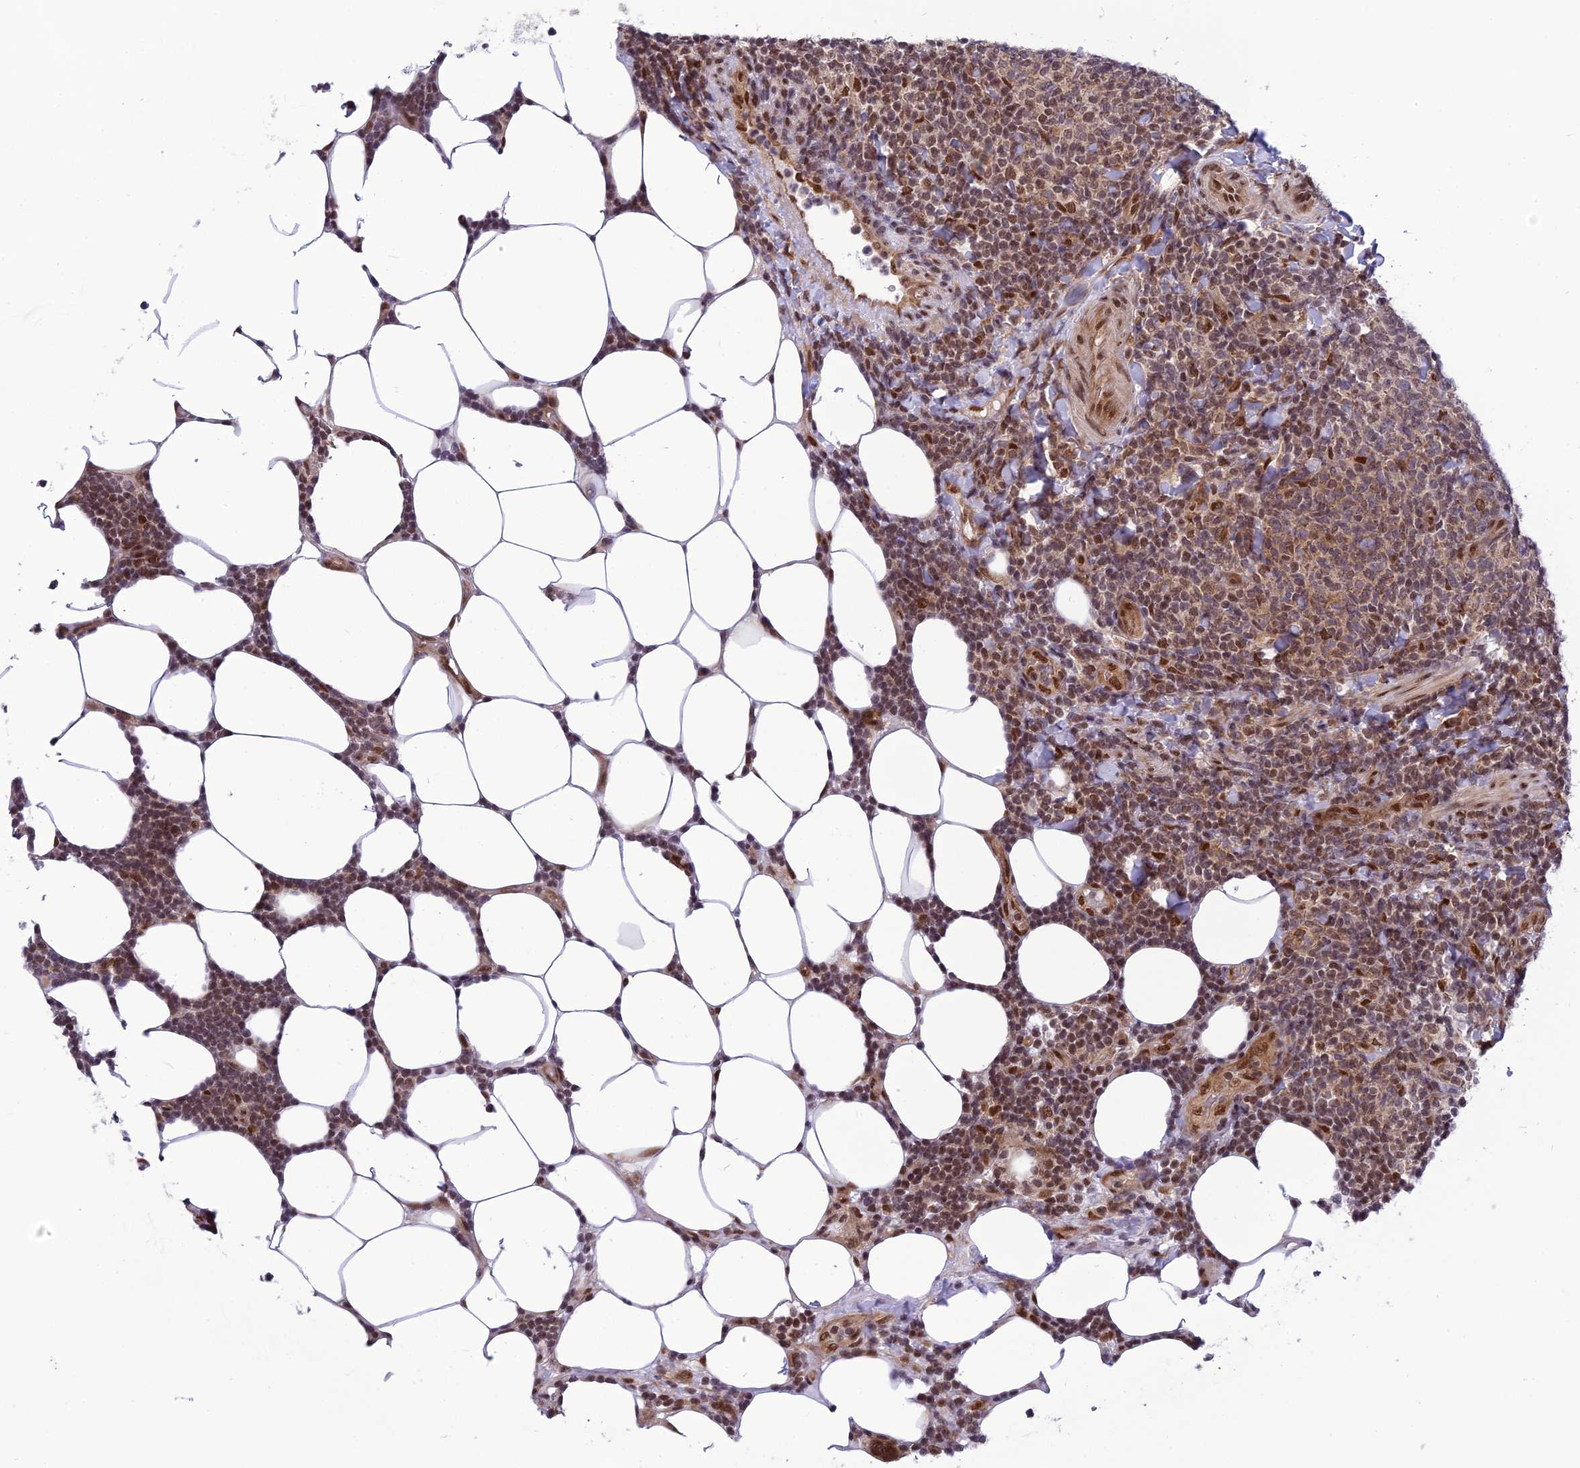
{"staining": {"intensity": "moderate", "quantity": ">75%", "location": "nuclear"}, "tissue": "lymphoma", "cell_type": "Tumor cells", "image_type": "cancer", "snomed": [{"axis": "morphology", "description": "Malignant lymphoma, non-Hodgkin's type, Low grade"}, {"axis": "topography", "description": "Lymph node"}], "caption": "This micrograph demonstrates IHC staining of lymphoma, with medium moderate nuclear expression in approximately >75% of tumor cells.", "gene": "RTRAF", "patient": {"sex": "male", "age": 66}}